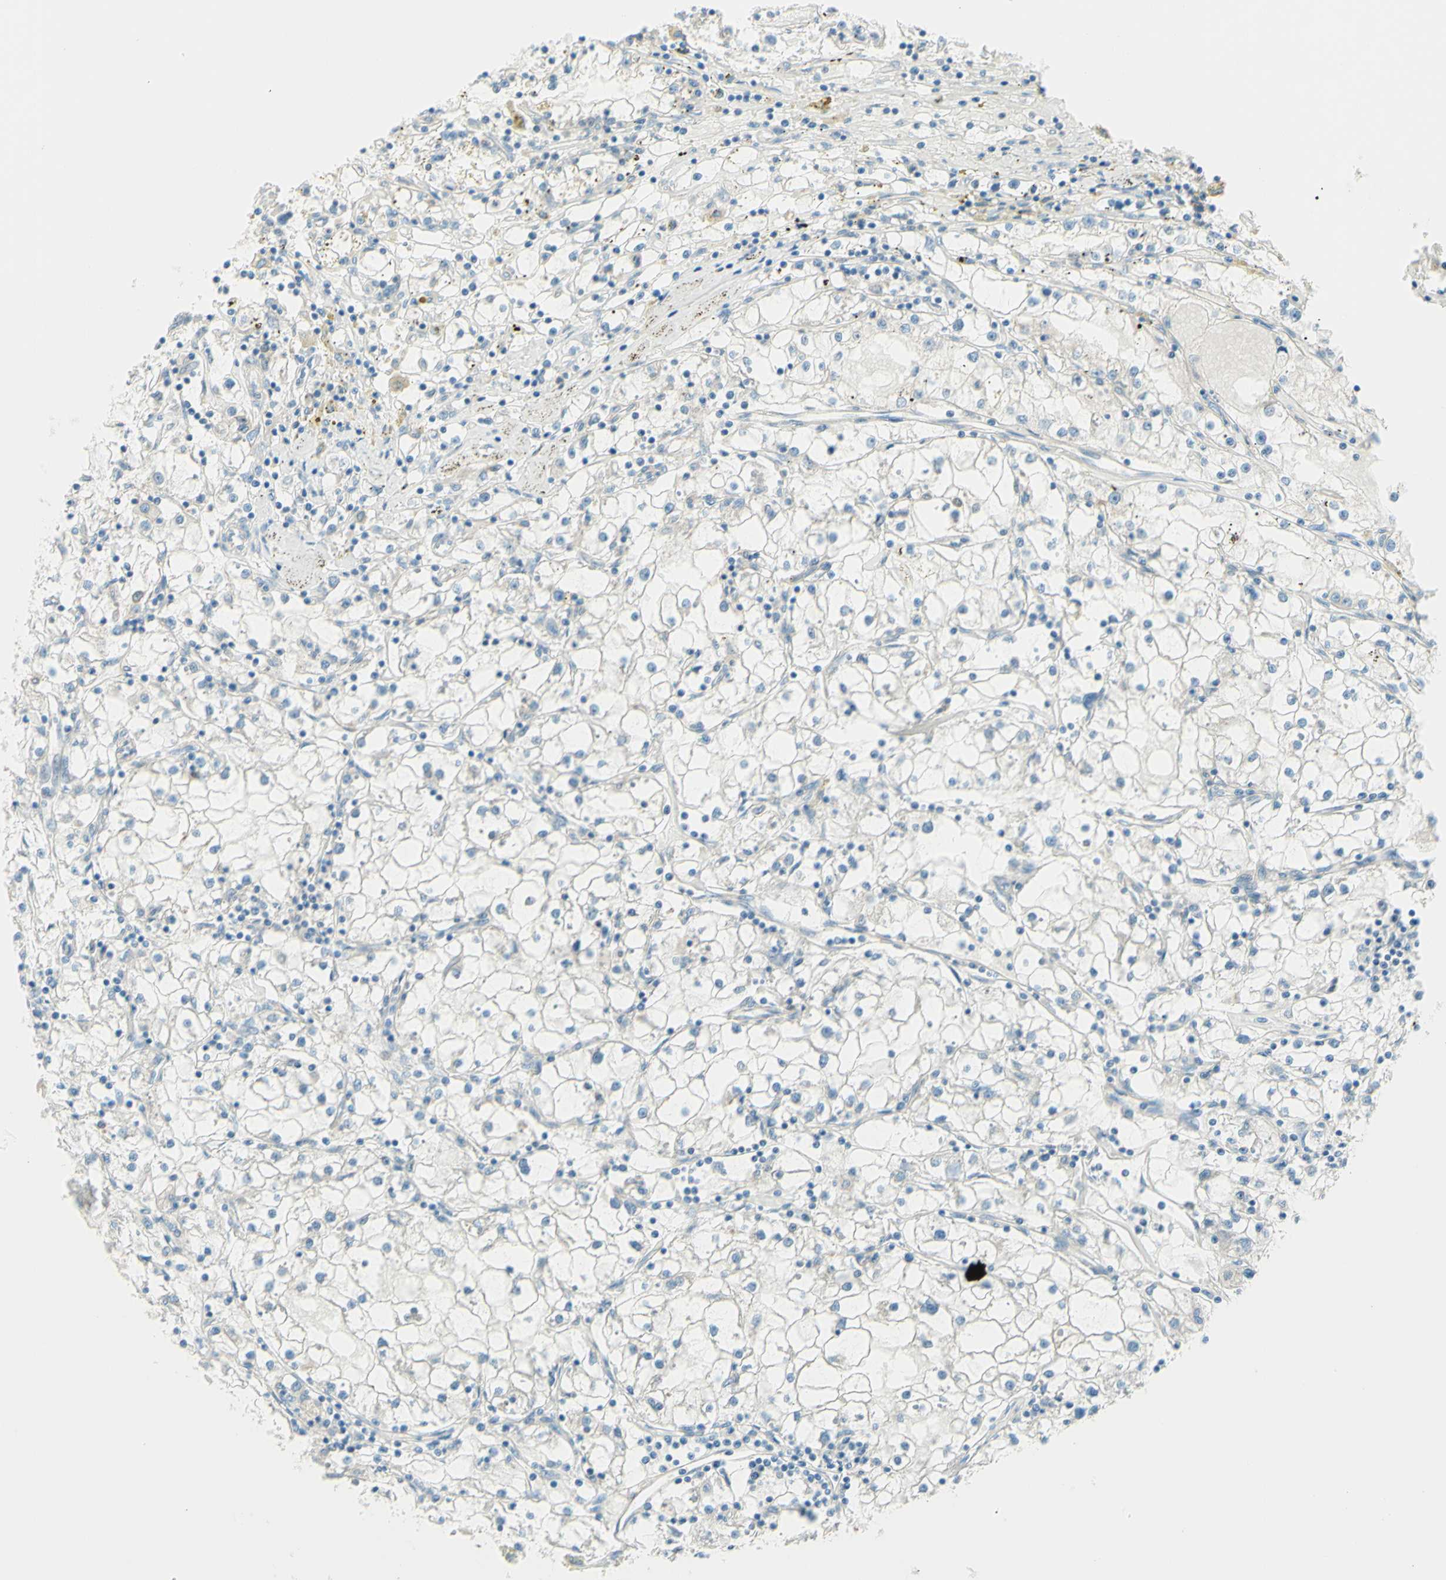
{"staining": {"intensity": "weak", "quantity": "<25%", "location": "cytoplasmic/membranous"}, "tissue": "renal cancer", "cell_type": "Tumor cells", "image_type": "cancer", "snomed": [{"axis": "morphology", "description": "Adenocarcinoma, NOS"}, {"axis": "topography", "description": "Kidney"}], "caption": "Adenocarcinoma (renal) was stained to show a protein in brown. There is no significant staining in tumor cells.", "gene": "JPH1", "patient": {"sex": "male", "age": 56}}